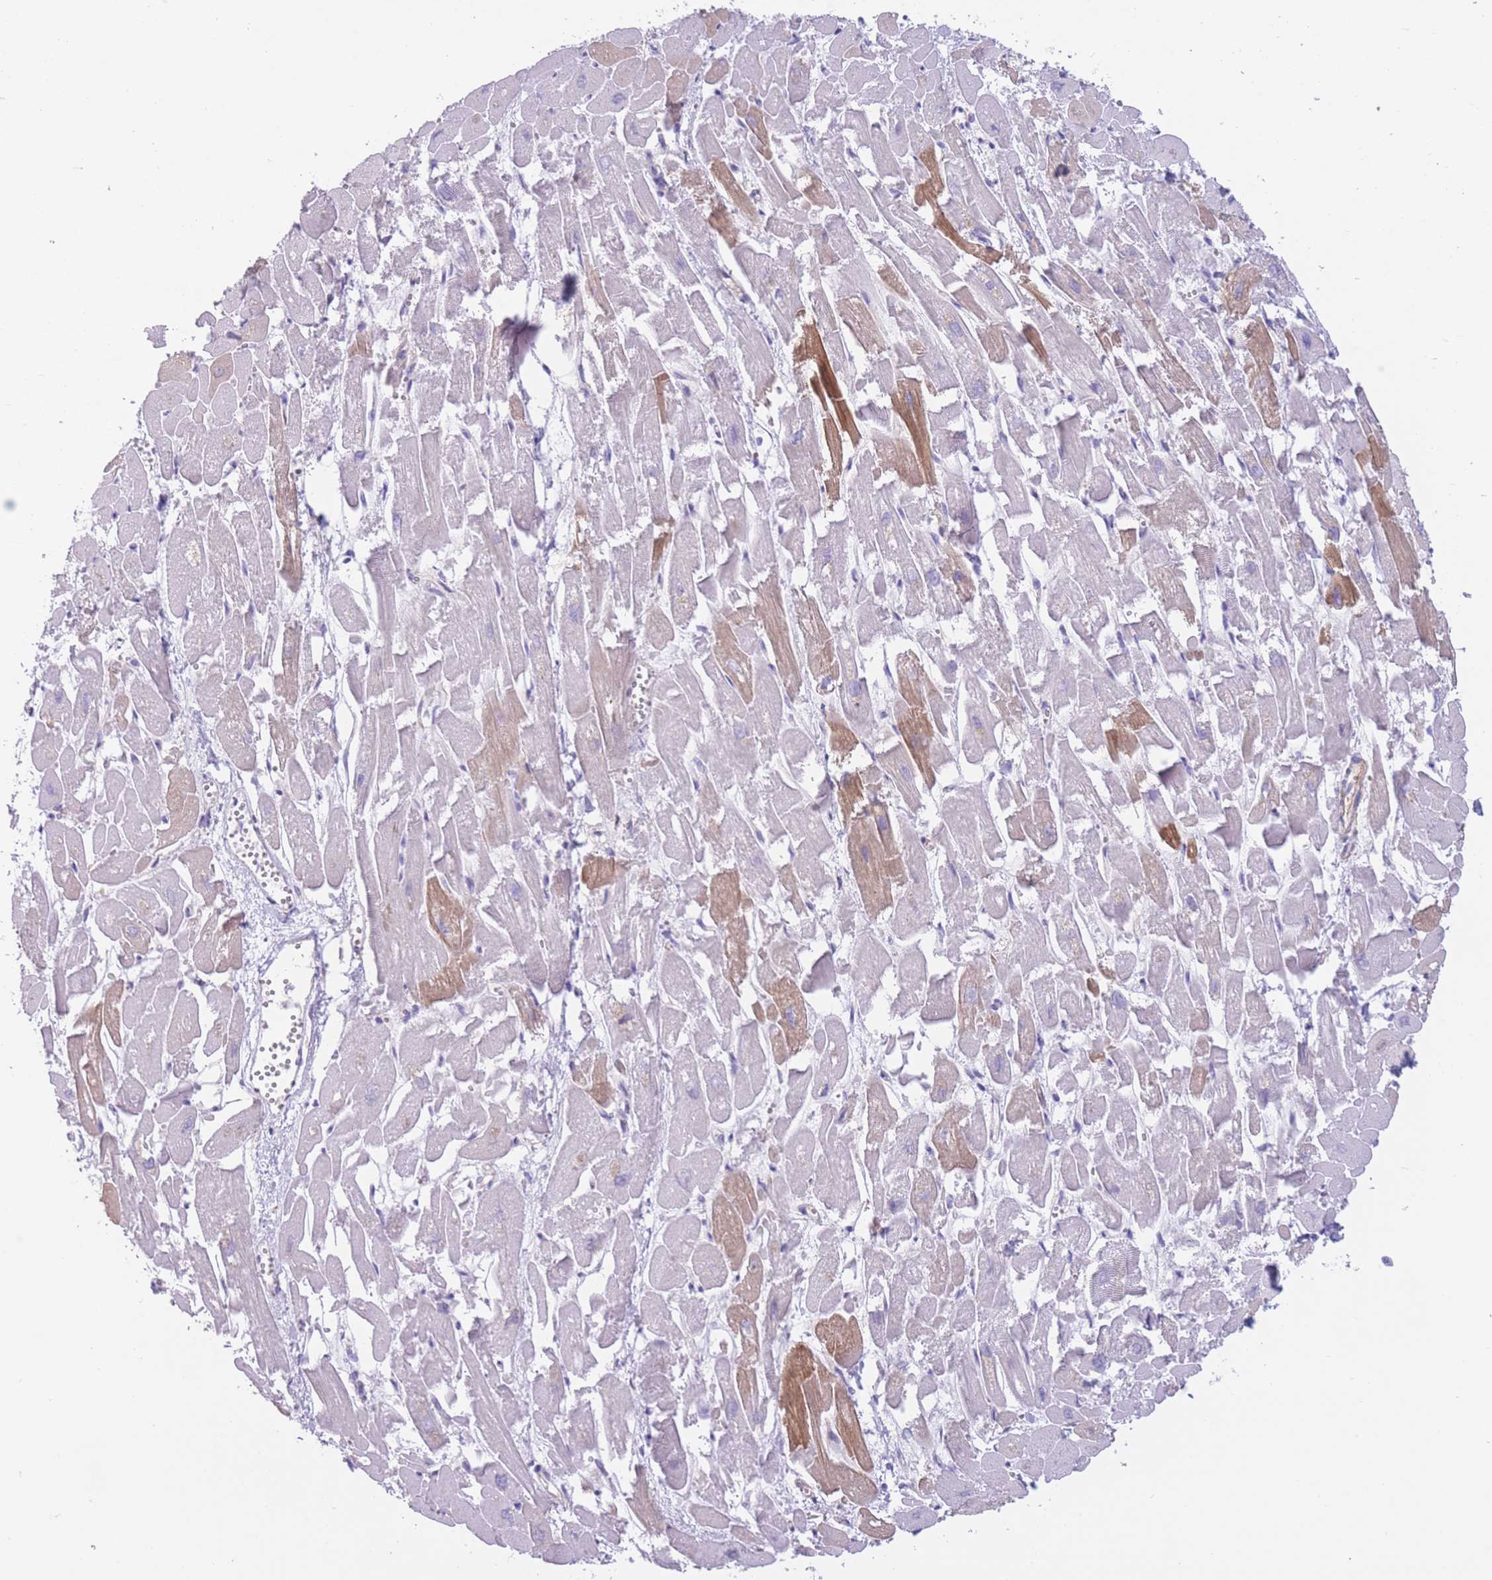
{"staining": {"intensity": "moderate", "quantity": "<25%", "location": "cytoplasmic/membranous"}, "tissue": "heart muscle", "cell_type": "Cardiomyocytes", "image_type": "normal", "snomed": [{"axis": "morphology", "description": "Normal tissue, NOS"}, {"axis": "topography", "description": "Heart"}], "caption": "The image exhibits immunohistochemical staining of benign heart muscle. There is moderate cytoplasmic/membranous staining is present in about <25% of cardiomyocytes.", "gene": "ATP5MF", "patient": {"sex": "male", "age": 54}}